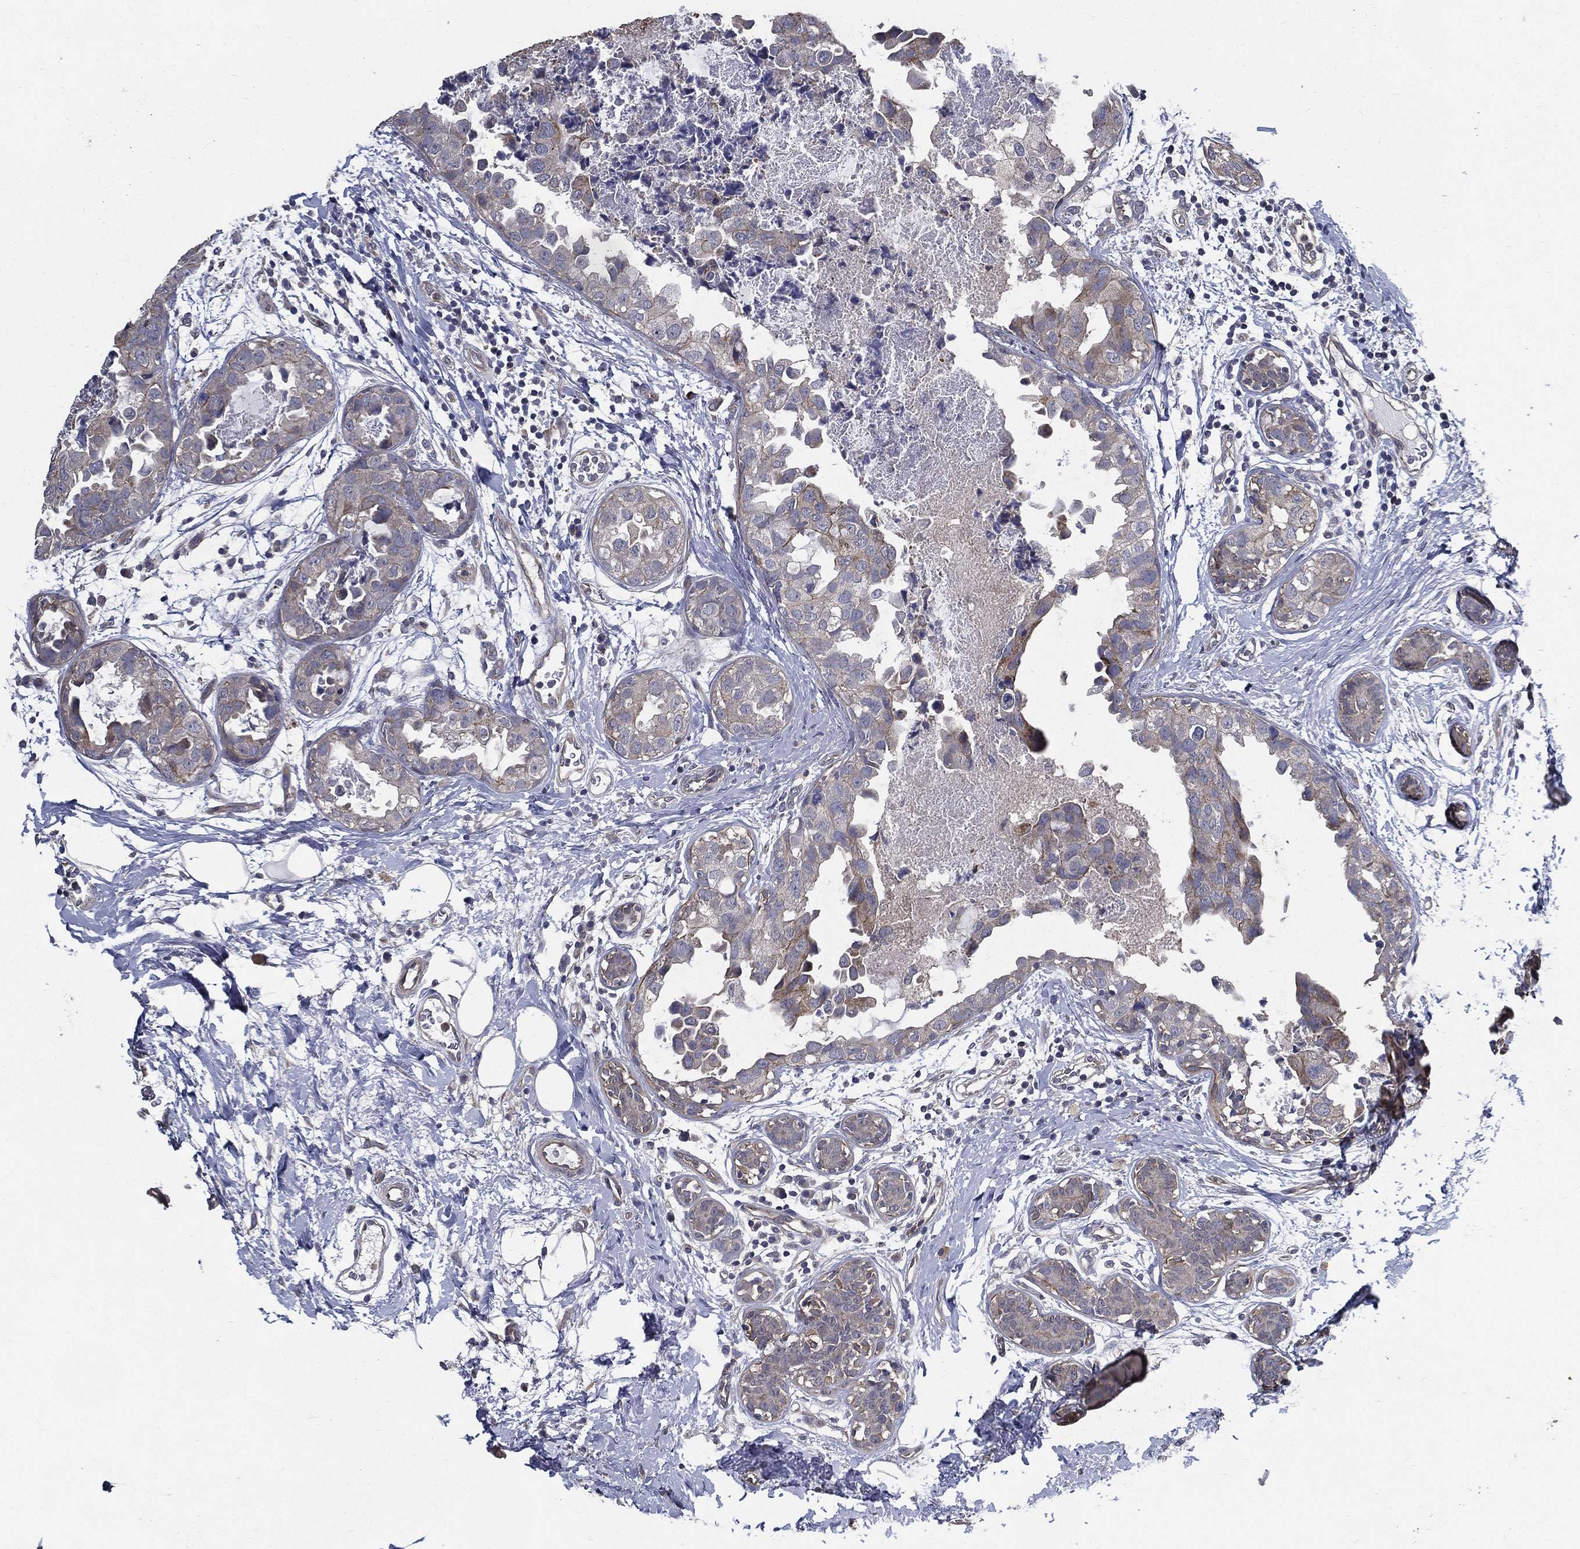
{"staining": {"intensity": "moderate", "quantity": "<25%", "location": "cytoplasmic/membranous"}, "tissue": "breast cancer", "cell_type": "Tumor cells", "image_type": "cancer", "snomed": [{"axis": "morphology", "description": "Normal tissue, NOS"}, {"axis": "morphology", "description": "Duct carcinoma"}, {"axis": "topography", "description": "Breast"}], "caption": "DAB (3,3'-diaminobenzidine) immunohistochemical staining of breast cancer displays moderate cytoplasmic/membranous protein positivity in approximately <25% of tumor cells. The staining was performed using DAB (3,3'-diaminobenzidine) to visualize the protein expression in brown, while the nuclei were stained in blue with hematoxylin (Magnification: 20x).", "gene": "SERPINB2", "patient": {"sex": "female", "age": 40}}